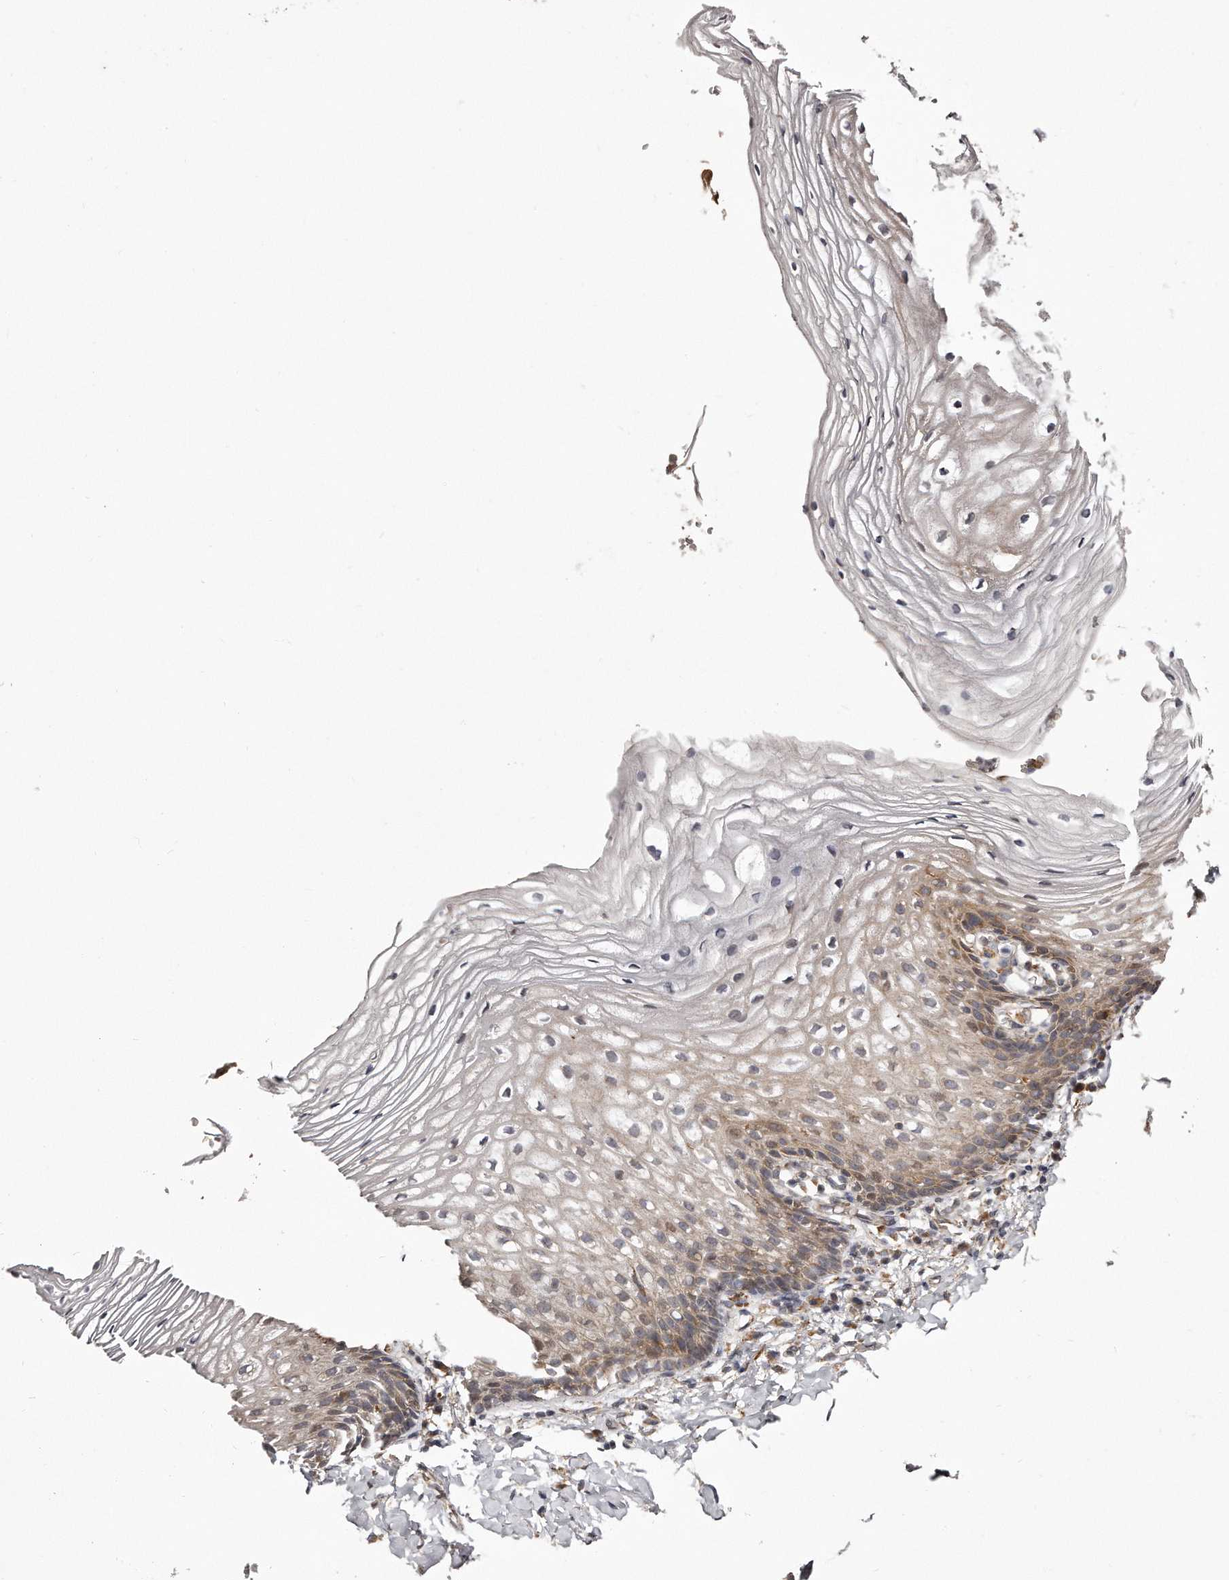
{"staining": {"intensity": "moderate", "quantity": ">75%", "location": "cytoplasmic/membranous"}, "tissue": "vagina", "cell_type": "Squamous epithelial cells", "image_type": "normal", "snomed": [{"axis": "morphology", "description": "Normal tissue, NOS"}, {"axis": "topography", "description": "Vagina"}], "caption": "Benign vagina displays moderate cytoplasmic/membranous positivity in about >75% of squamous epithelial cells, visualized by immunohistochemistry. The staining is performed using DAB (3,3'-diaminobenzidine) brown chromogen to label protein expression. The nuclei are counter-stained blue using hematoxylin.", "gene": "TRAPPC14", "patient": {"sex": "female", "age": 60}}